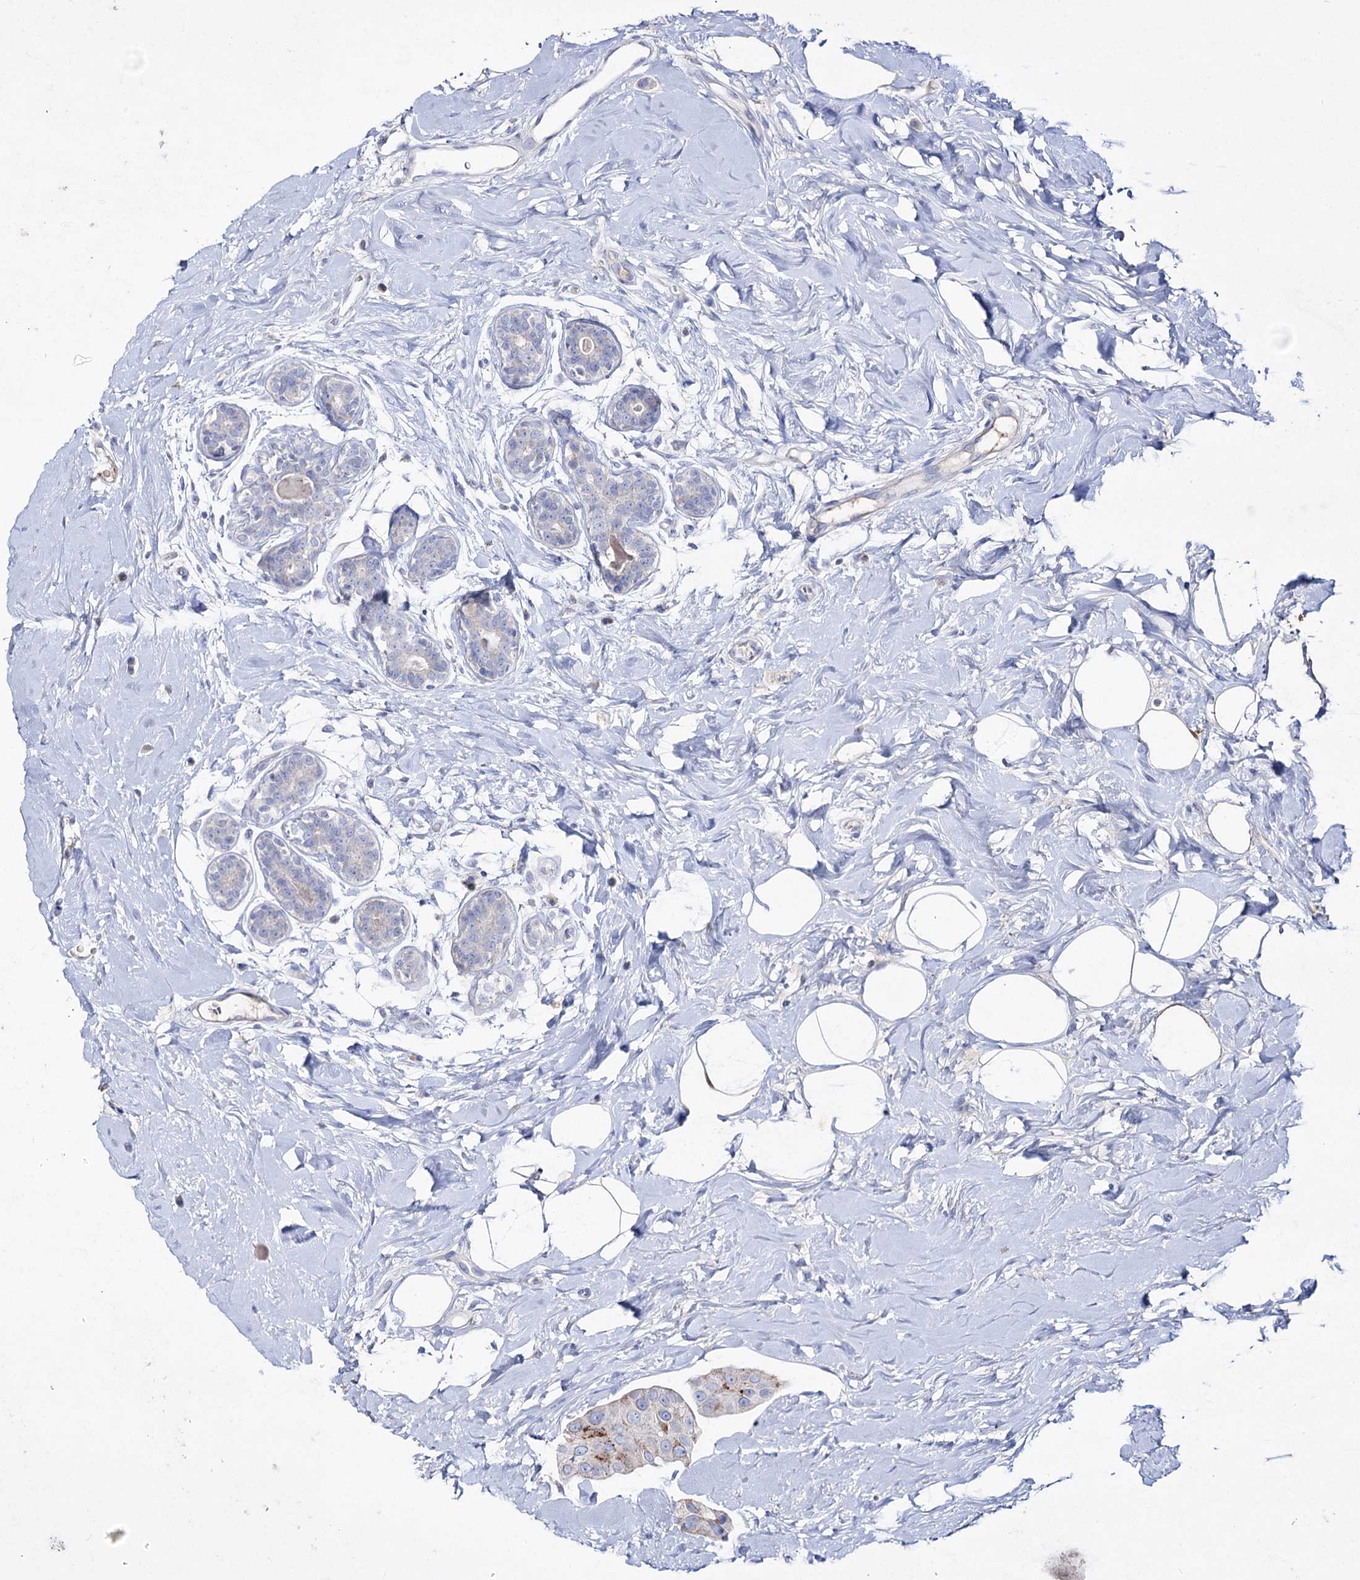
{"staining": {"intensity": "weak", "quantity": "<25%", "location": "cytoplasmic/membranous"}, "tissue": "breast cancer", "cell_type": "Tumor cells", "image_type": "cancer", "snomed": [{"axis": "morphology", "description": "Normal tissue, NOS"}, {"axis": "morphology", "description": "Duct carcinoma"}, {"axis": "topography", "description": "Breast"}], "caption": "Immunohistochemical staining of human breast intraductal carcinoma shows no significant staining in tumor cells. The staining is performed using DAB brown chromogen with nuclei counter-stained in using hematoxylin.", "gene": "NAGLU", "patient": {"sex": "female", "age": 39}}